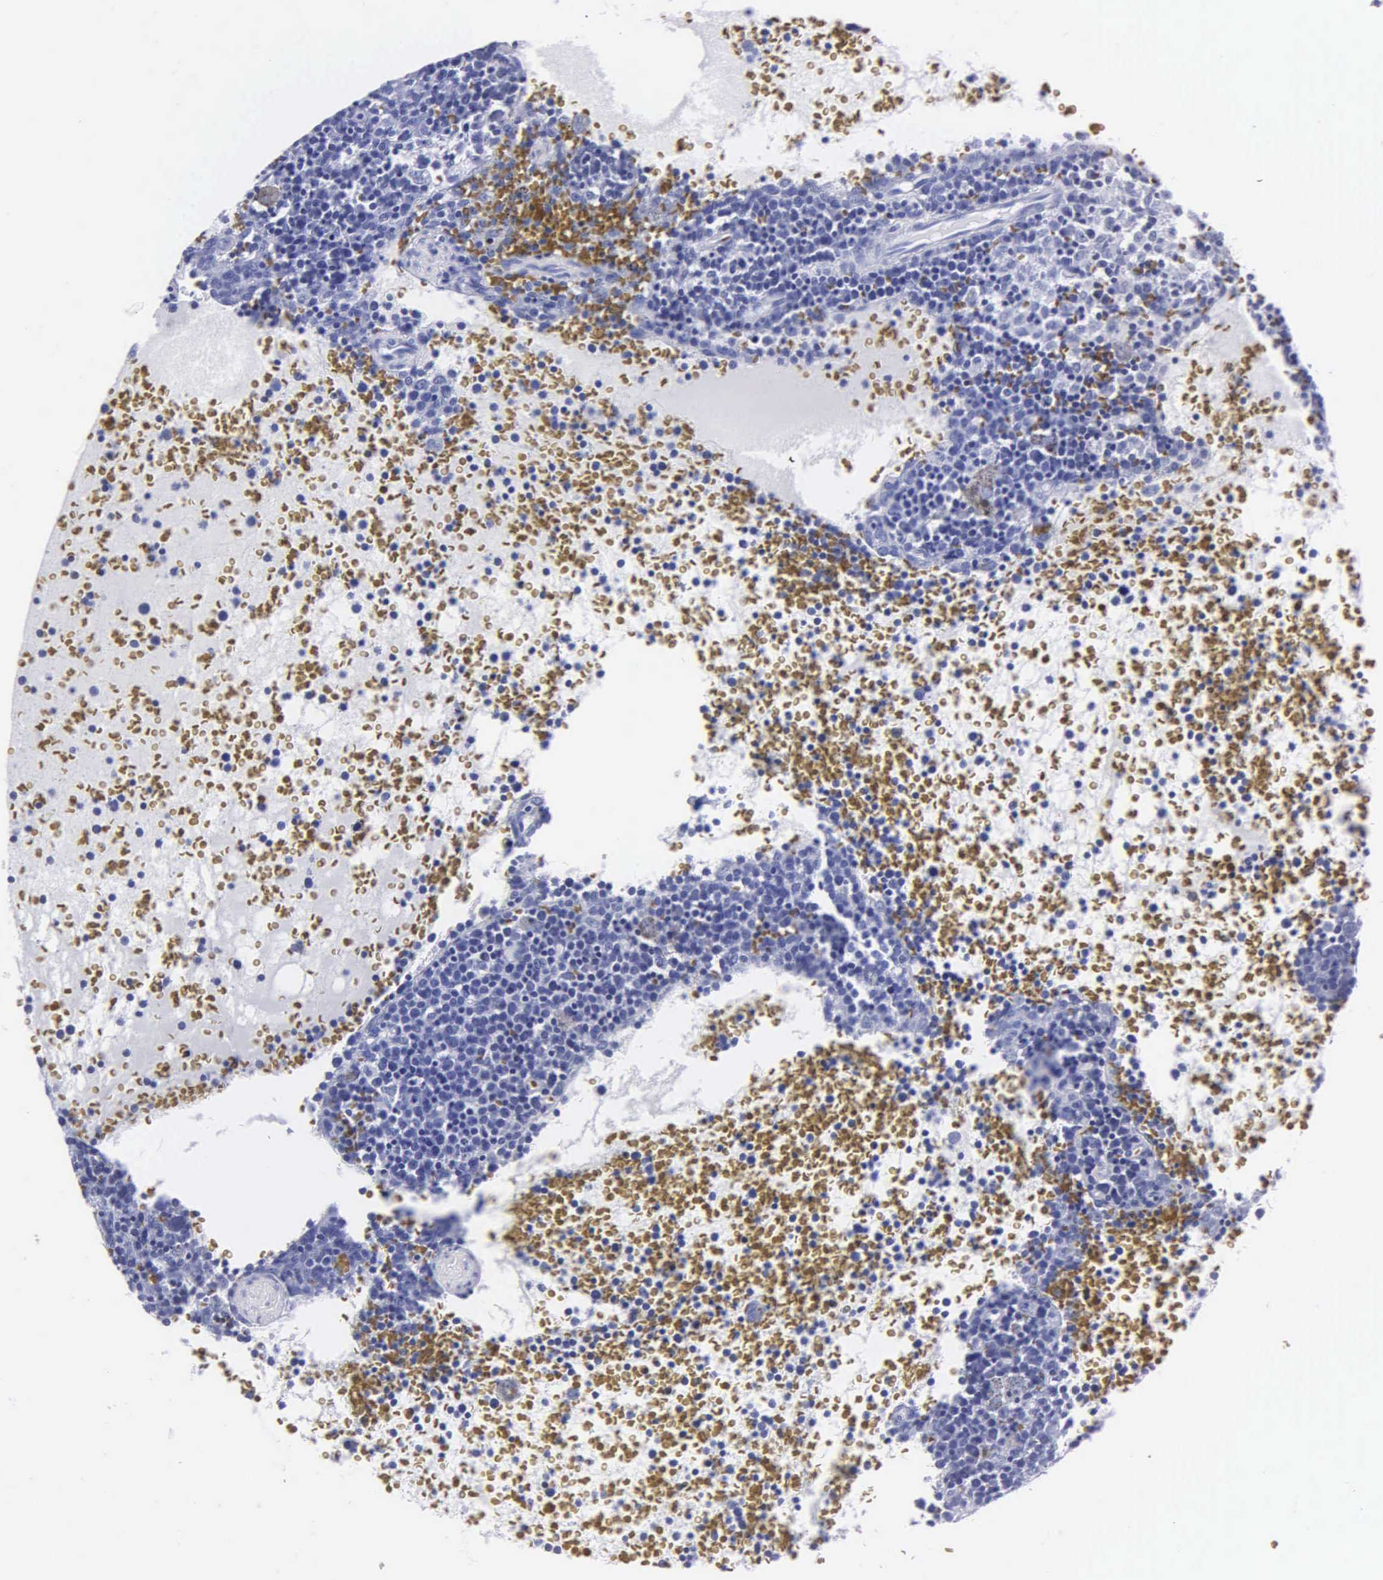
{"staining": {"intensity": "negative", "quantity": "none", "location": "none"}, "tissue": "lymphoma", "cell_type": "Tumor cells", "image_type": "cancer", "snomed": [{"axis": "morphology", "description": "Malignant lymphoma, non-Hodgkin's type, High grade"}, {"axis": "topography", "description": "Lymph node"}], "caption": "Immunohistochemical staining of high-grade malignant lymphoma, non-Hodgkin's type demonstrates no significant positivity in tumor cells.", "gene": "MB", "patient": {"sex": "female", "age": 76}}